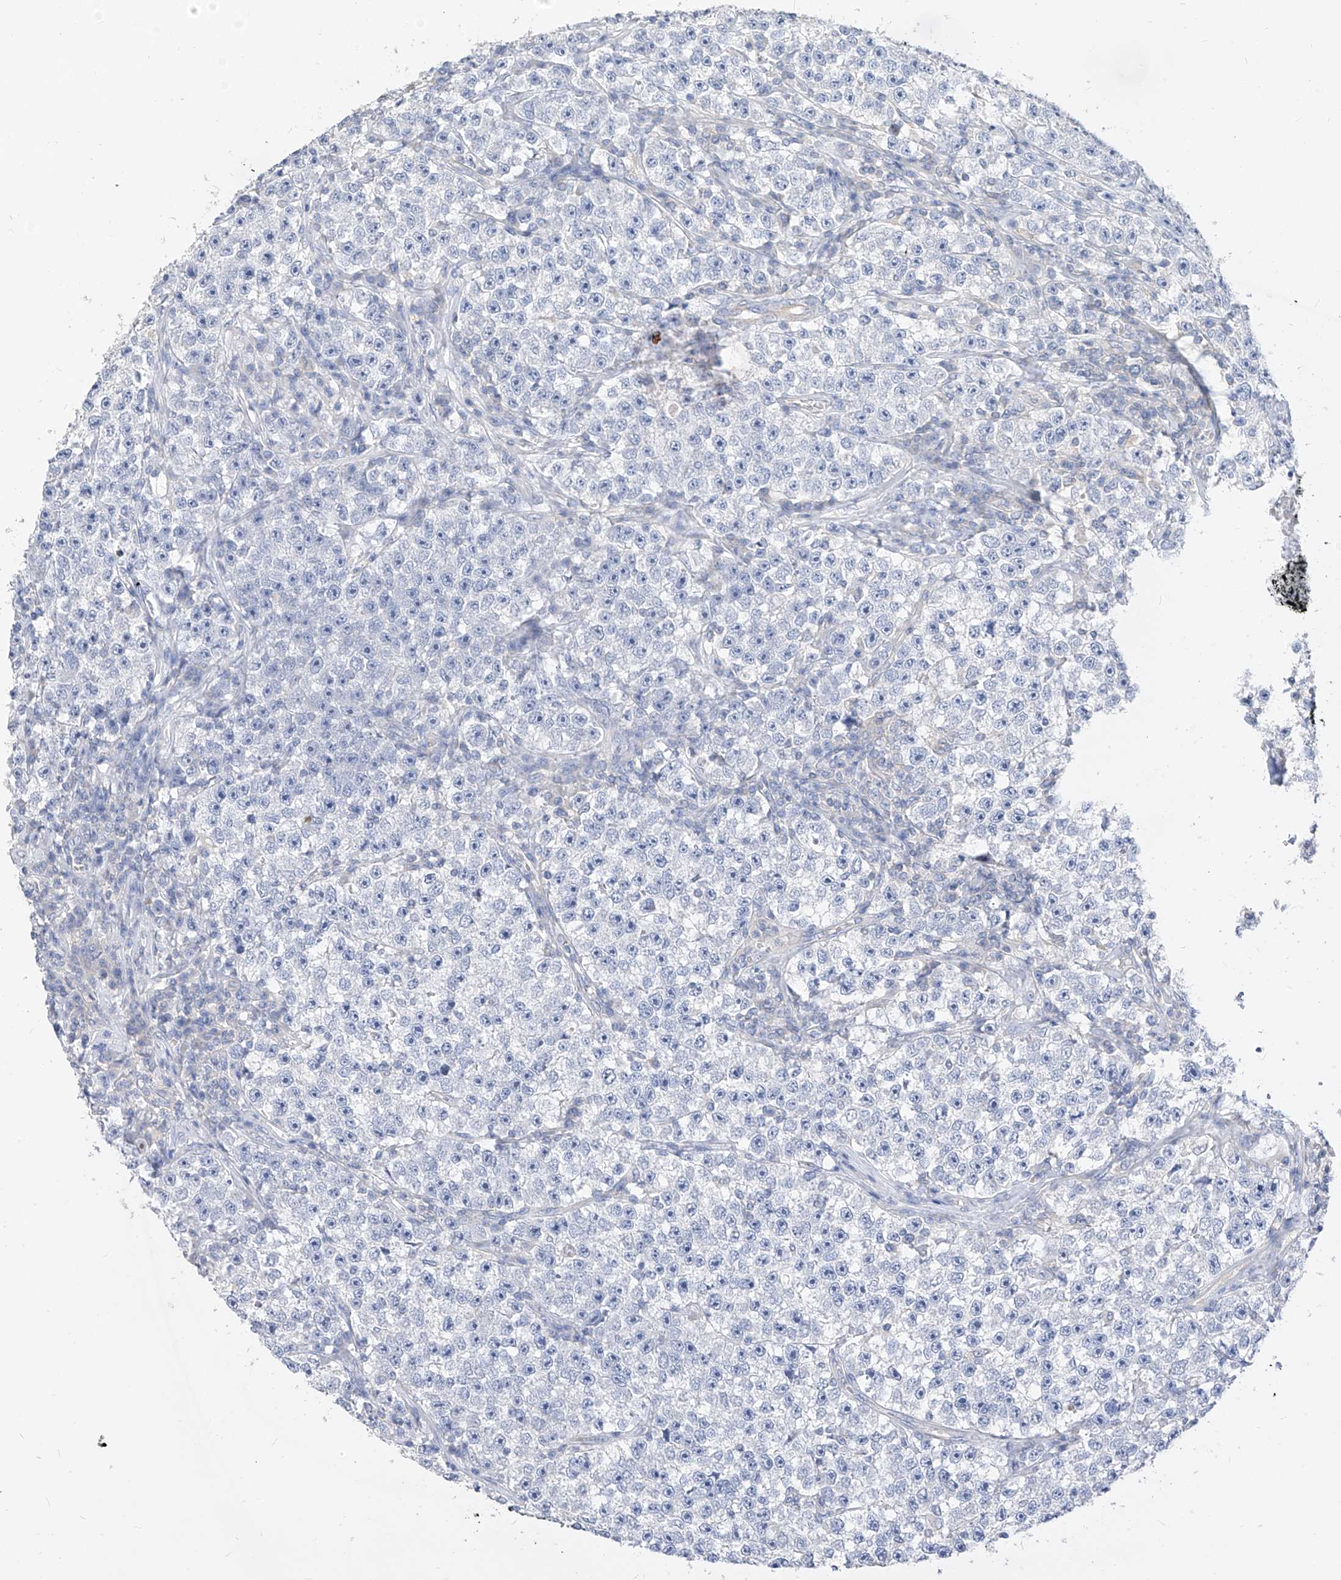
{"staining": {"intensity": "negative", "quantity": "none", "location": "none"}, "tissue": "testis cancer", "cell_type": "Tumor cells", "image_type": "cancer", "snomed": [{"axis": "morphology", "description": "Seminoma, NOS"}, {"axis": "topography", "description": "Testis"}], "caption": "This is an immunohistochemistry image of human testis cancer (seminoma). There is no staining in tumor cells.", "gene": "ZZEF1", "patient": {"sex": "male", "age": 22}}